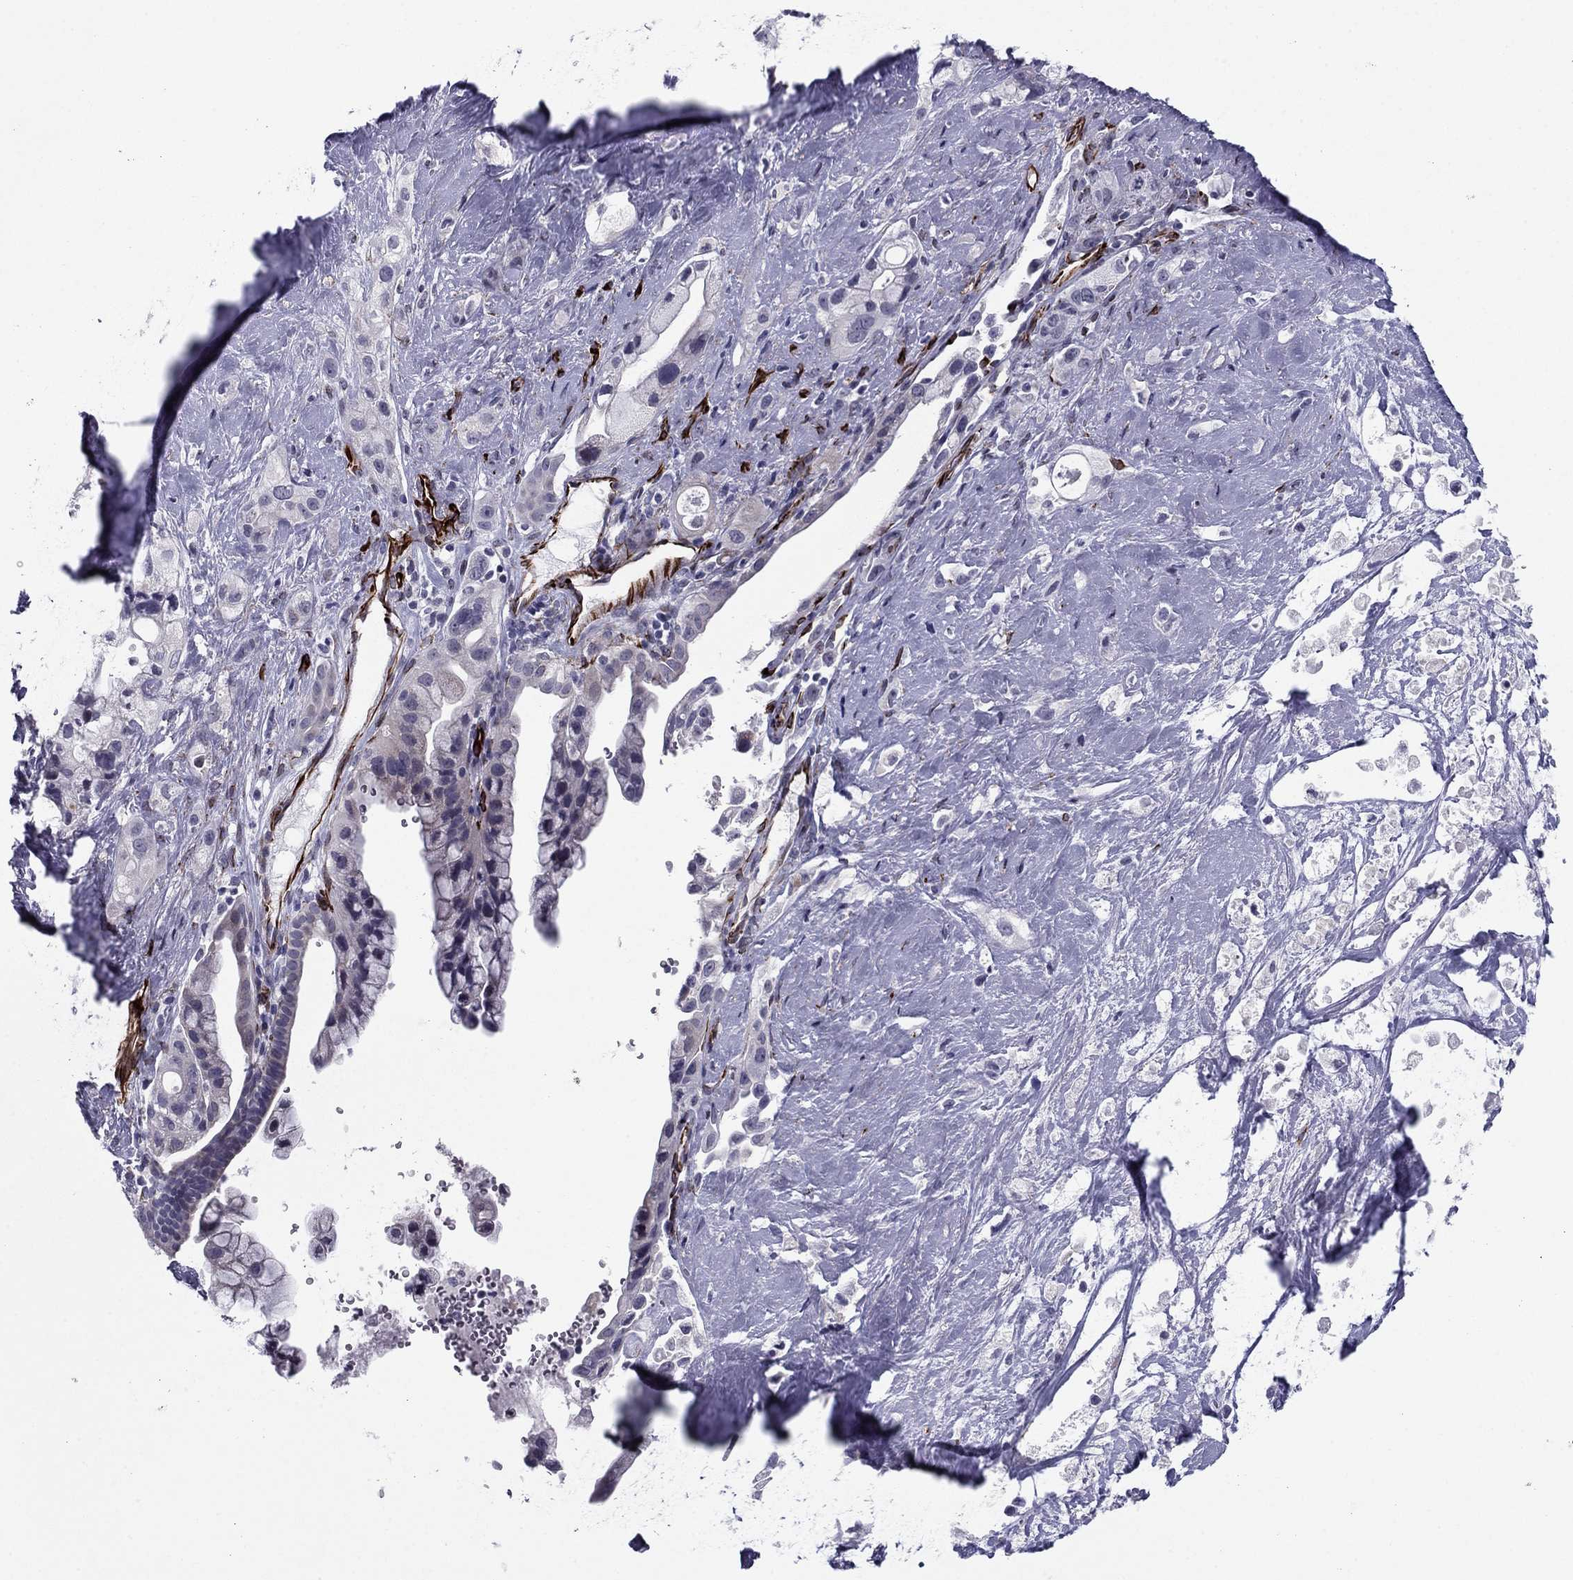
{"staining": {"intensity": "negative", "quantity": "none", "location": "none"}, "tissue": "pancreatic cancer", "cell_type": "Tumor cells", "image_type": "cancer", "snomed": [{"axis": "morphology", "description": "Adenocarcinoma, NOS"}, {"axis": "topography", "description": "Pancreas"}], "caption": "Immunohistochemistry (IHC) histopathology image of human pancreatic adenocarcinoma stained for a protein (brown), which shows no positivity in tumor cells.", "gene": "ANKS4B", "patient": {"sex": "male", "age": 44}}